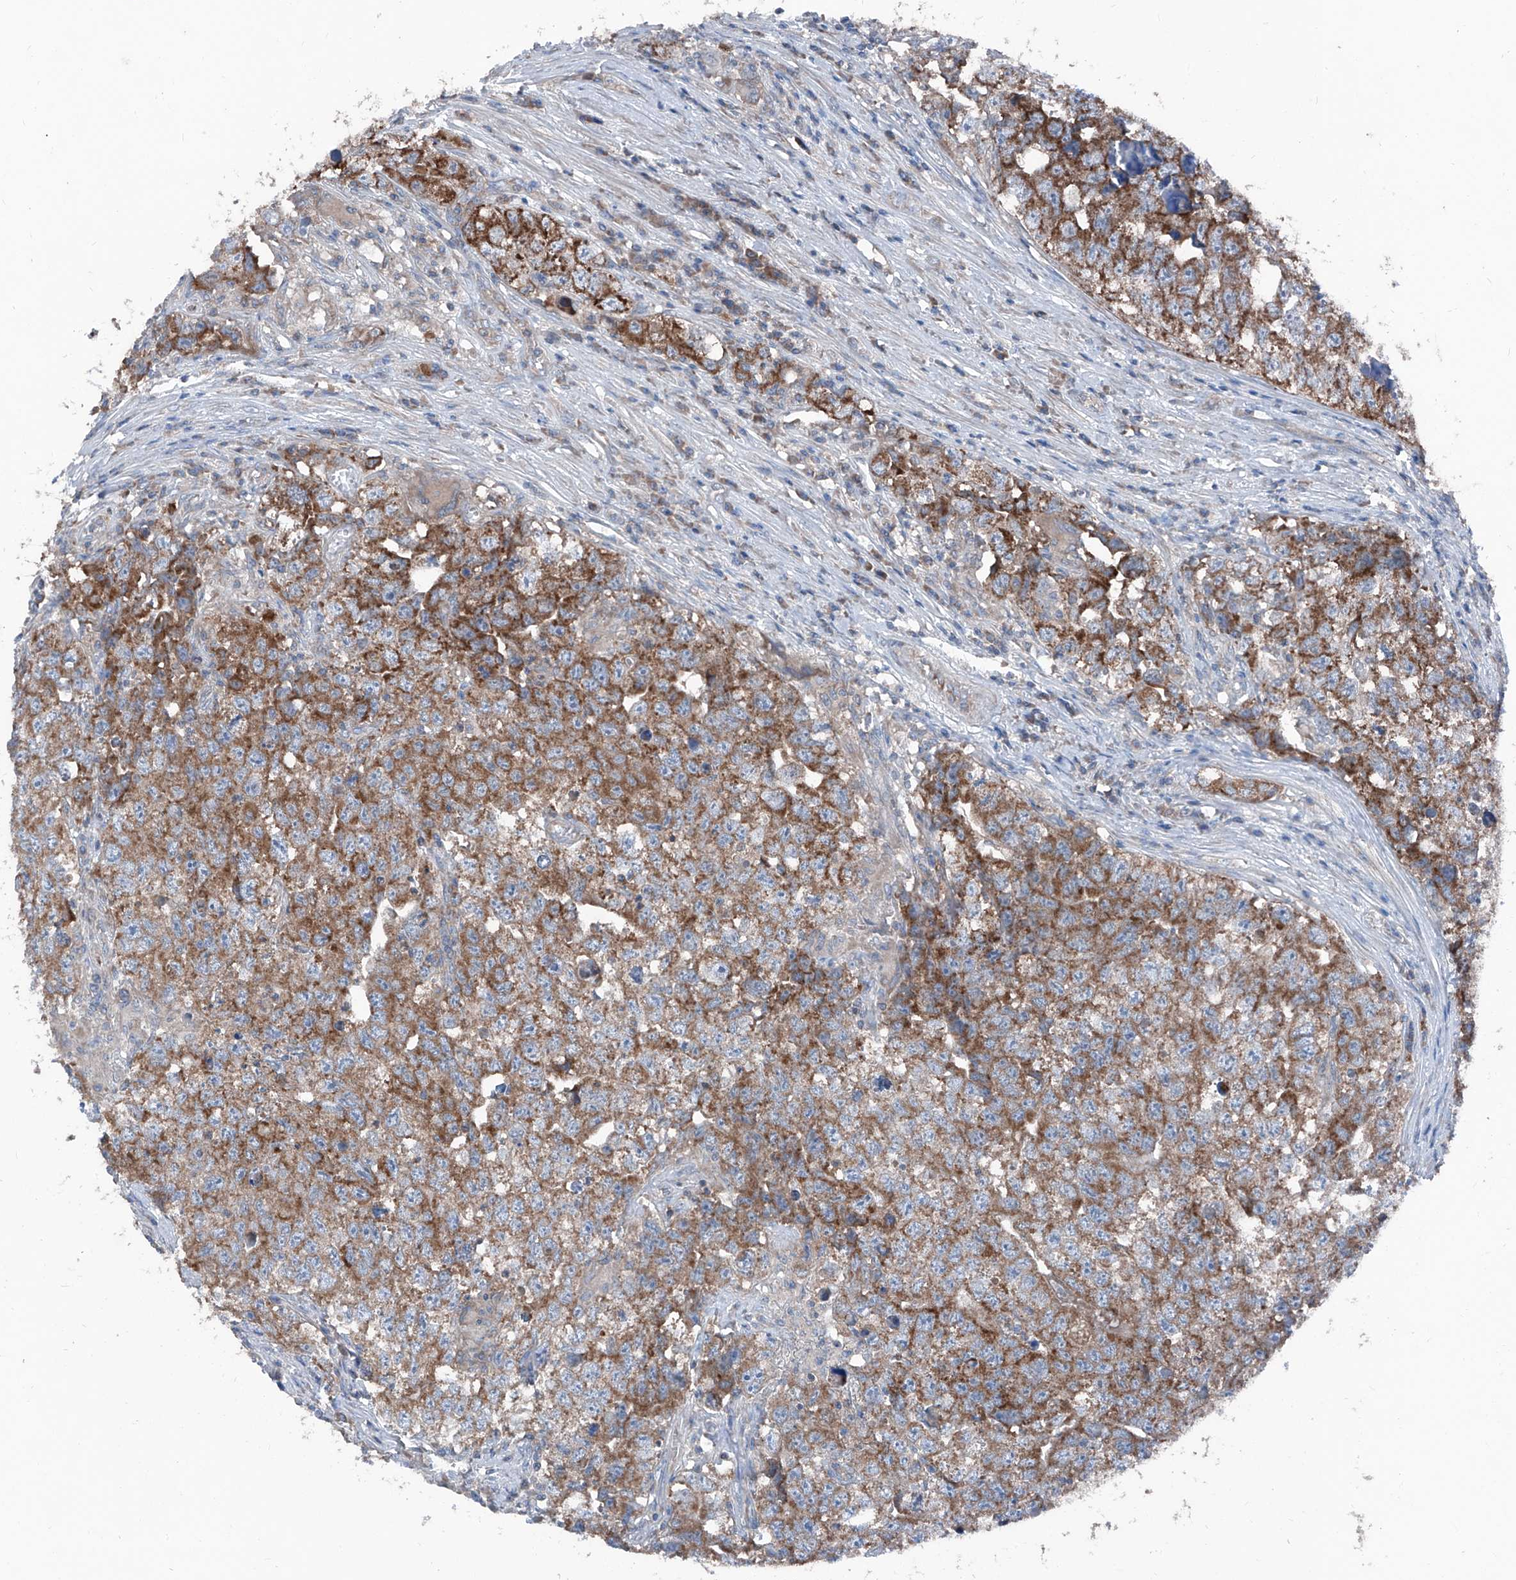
{"staining": {"intensity": "moderate", "quantity": ">75%", "location": "cytoplasmic/membranous"}, "tissue": "testis cancer", "cell_type": "Tumor cells", "image_type": "cancer", "snomed": [{"axis": "morphology", "description": "Seminoma, NOS"}, {"axis": "morphology", "description": "Carcinoma, Embryonal, NOS"}, {"axis": "topography", "description": "Testis"}], "caption": "Moderate cytoplasmic/membranous protein staining is identified in approximately >75% of tumor cells in testis cancer (seminoma).", "gene": "GPAT3", "patient": {"sex": "male", "age": 43}}